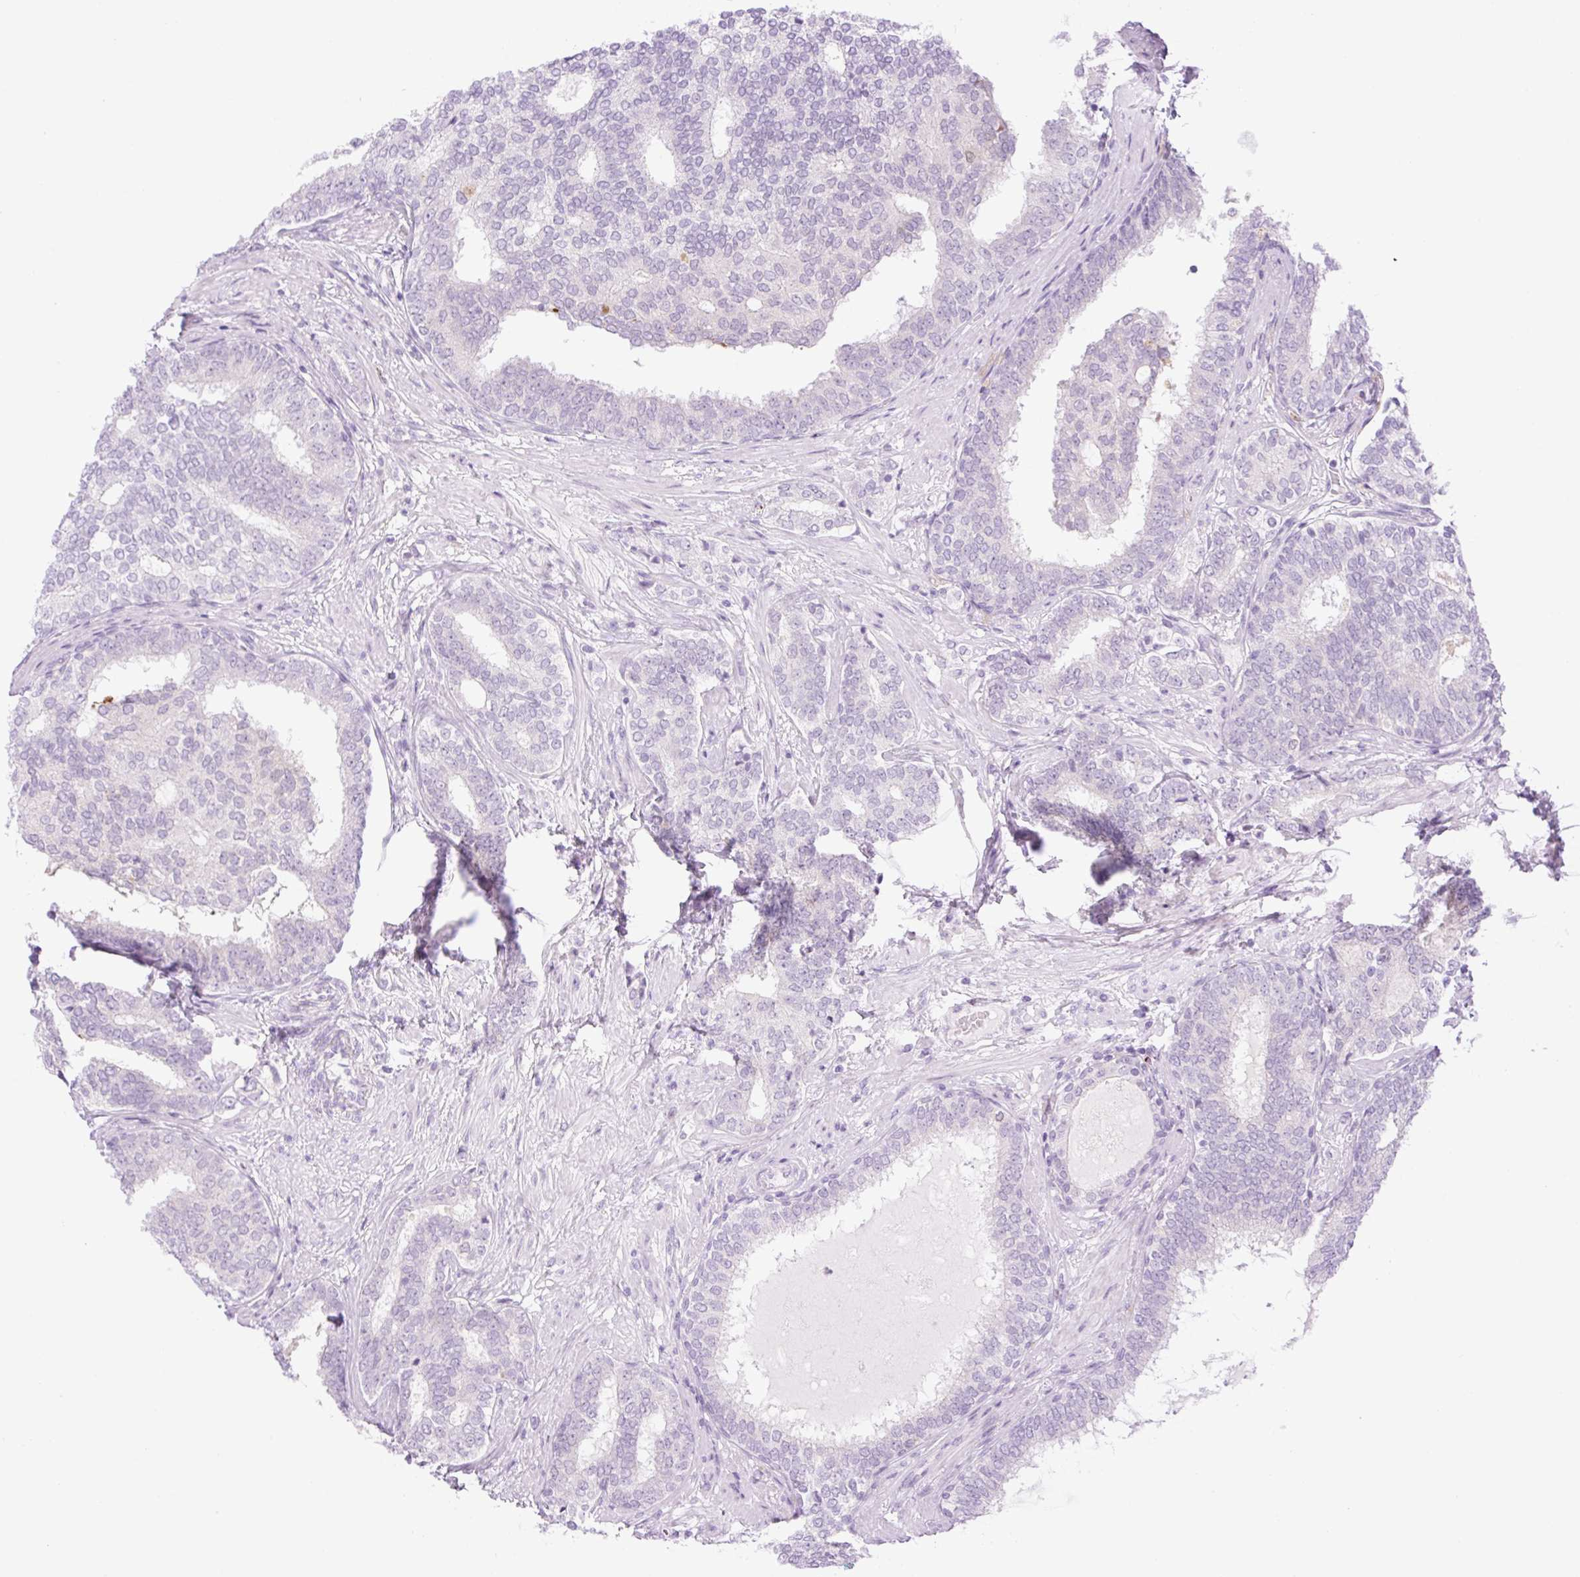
{"staining": {"intensity": "negative", "quantity": "none", "location": "none"}, "tissue": "prostate cancer", "cell_type": "Tumor cells", "image_type": "cancer", "snomed": [{"axis": "morphology", "description": "Adenocarcinoma, High grade"}, {"axis": "topography", "description": "Prostate"}], "caption": "IHC image of adenocarcinoma (high-grade) (prostate) stained for a protein (brown), which demonstrates no expression in tumor cells. Brightfield microscopy of immunohistochemistry stained with DAB (3,3'-diaminobenzidine) (brown) and hematoxylin (blue), captured at high magnification.", "gene": "SPRYD4", "patient": {"sex": "male", "age": 72}}